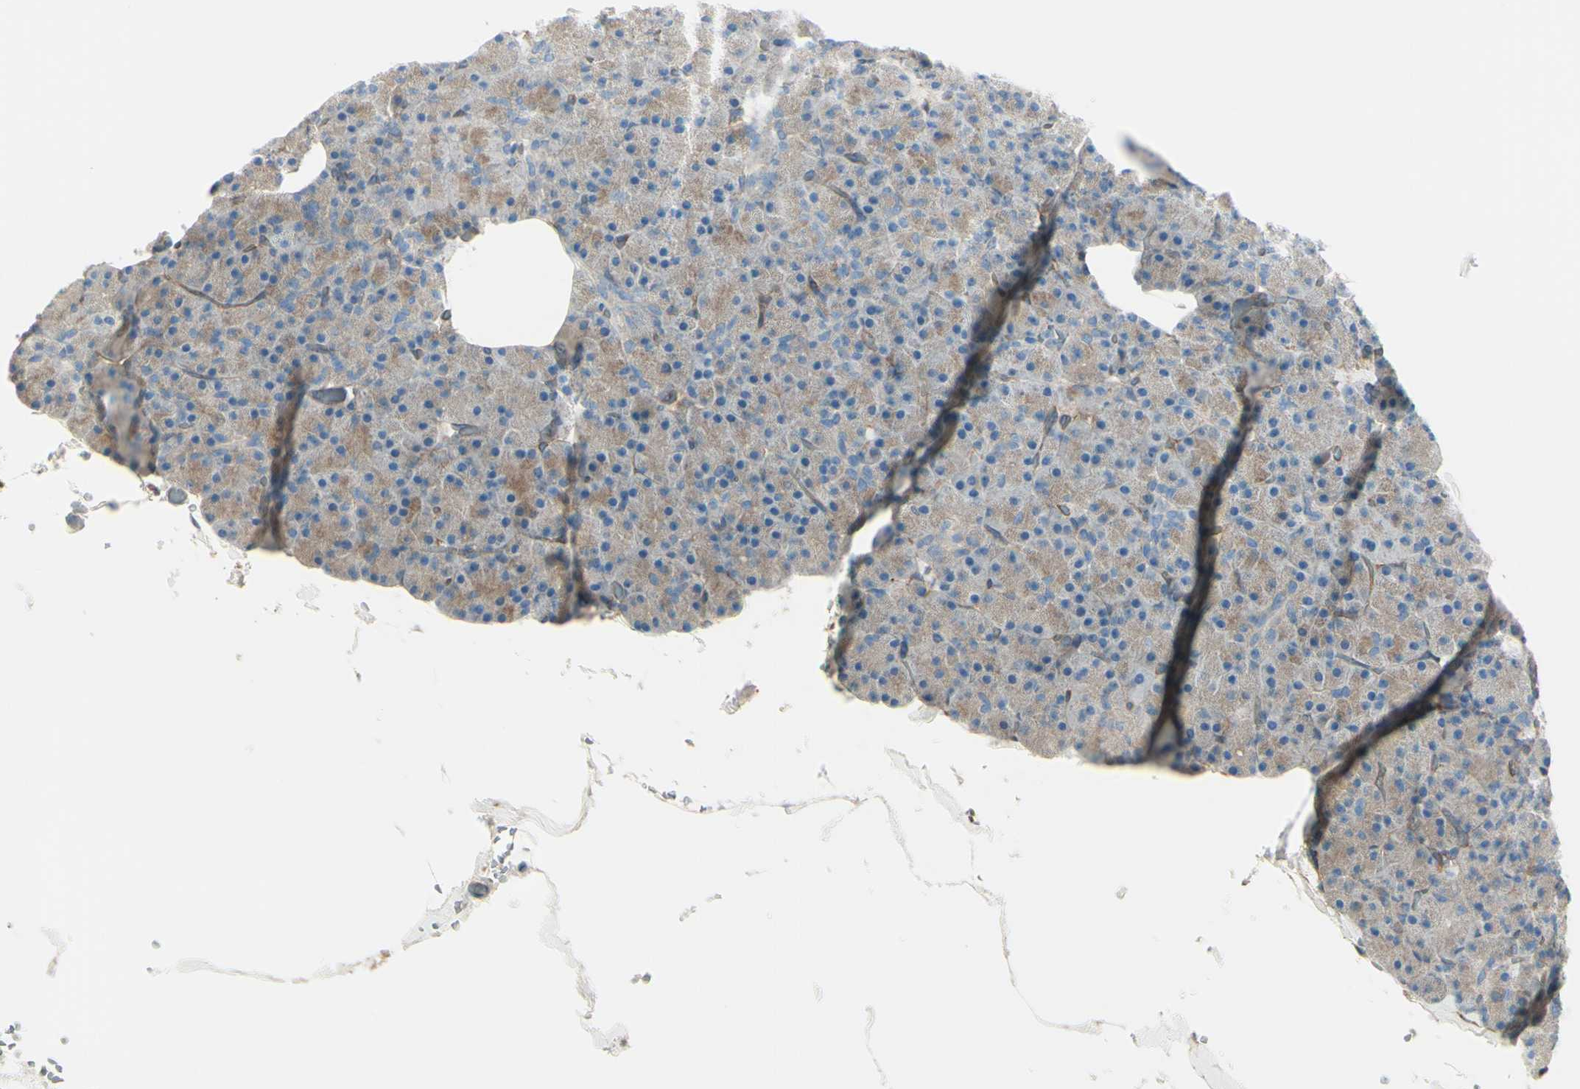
{"staining": {"intensity": "weak", "quantity": ">75%", "location": "cytoplasmic/membranous"}, "tissue": "pancreas", "cell_type": "Exocrine glandular cells", "image_type": "normal", "snomed": [{"axis": "morphology", "description": "Normal tissue, NOS"}, {"axis": "topography", "description": "Pancreas"}], "caption": "Pancreas was stained to show a protein in brown. There is low levels of weak cytoplasmic/membranous expression in approximately >75% of exocrine glandular cells. Ihc stains the protein in brown and the nuclei are stained blue.", "gene": "PCDHGA10", "patient": {"sex": "female", "age": 35}}